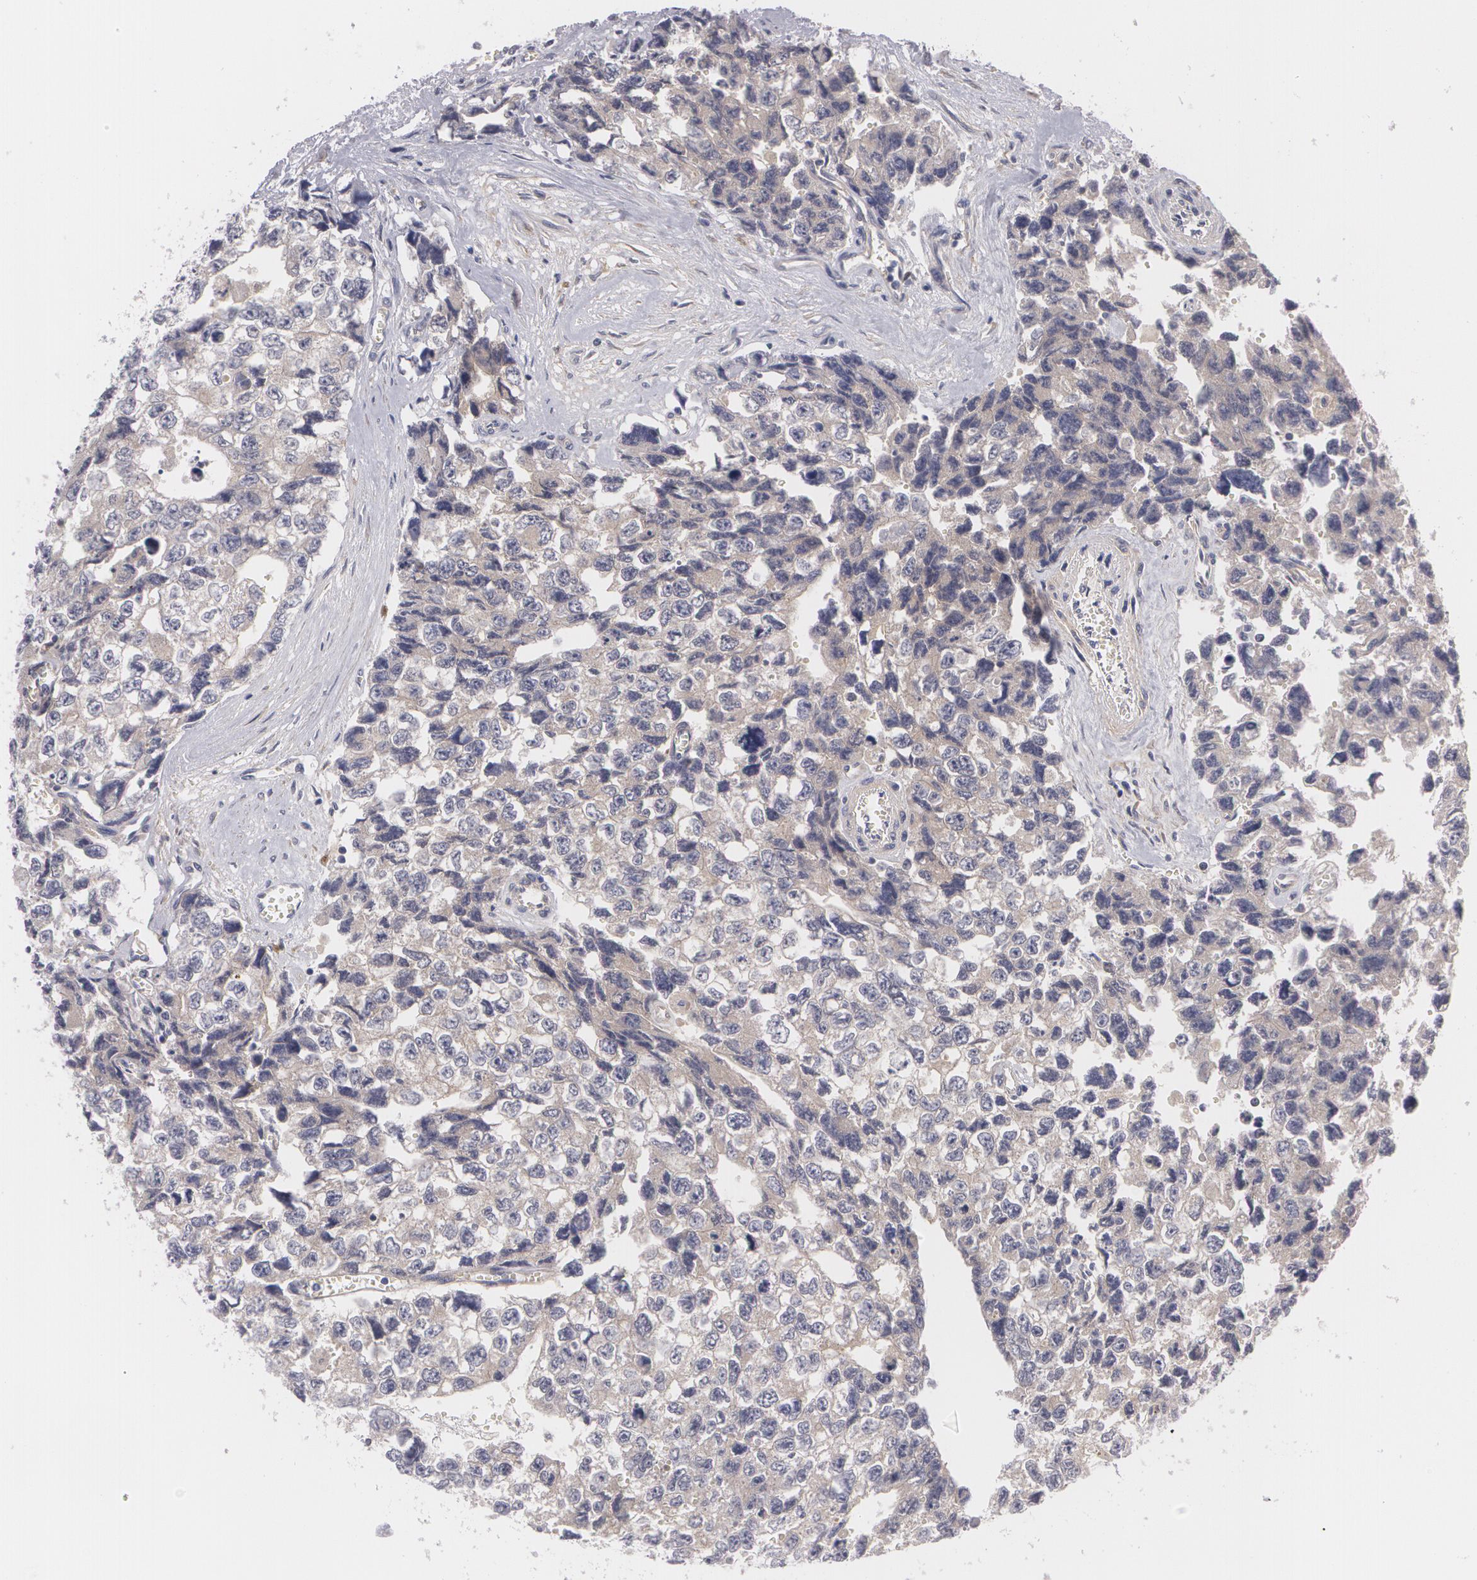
{"staining": {"intensity": "weak", "quantity": "25%-75%", "location": "cytoplasmic/membranous"}, "tissue": "testis cancer", "cell_type": "Tumor cells", "image_type": "cancer", "snomed": [{"axis": "morphology", "description": "Carcinoma, Embryonal, NOS"}, {"axis": "topography", "description": "Testis"}], "caption": "Testis cancer (embryonal carcinoma) was stained to show a protein in brown. There is low levels of weak cytoplasmic/membranous staining in approximately 25%-75% of tumor cells.", "gene": "CASK", "patient": {"sex": "male", "age": 31}}